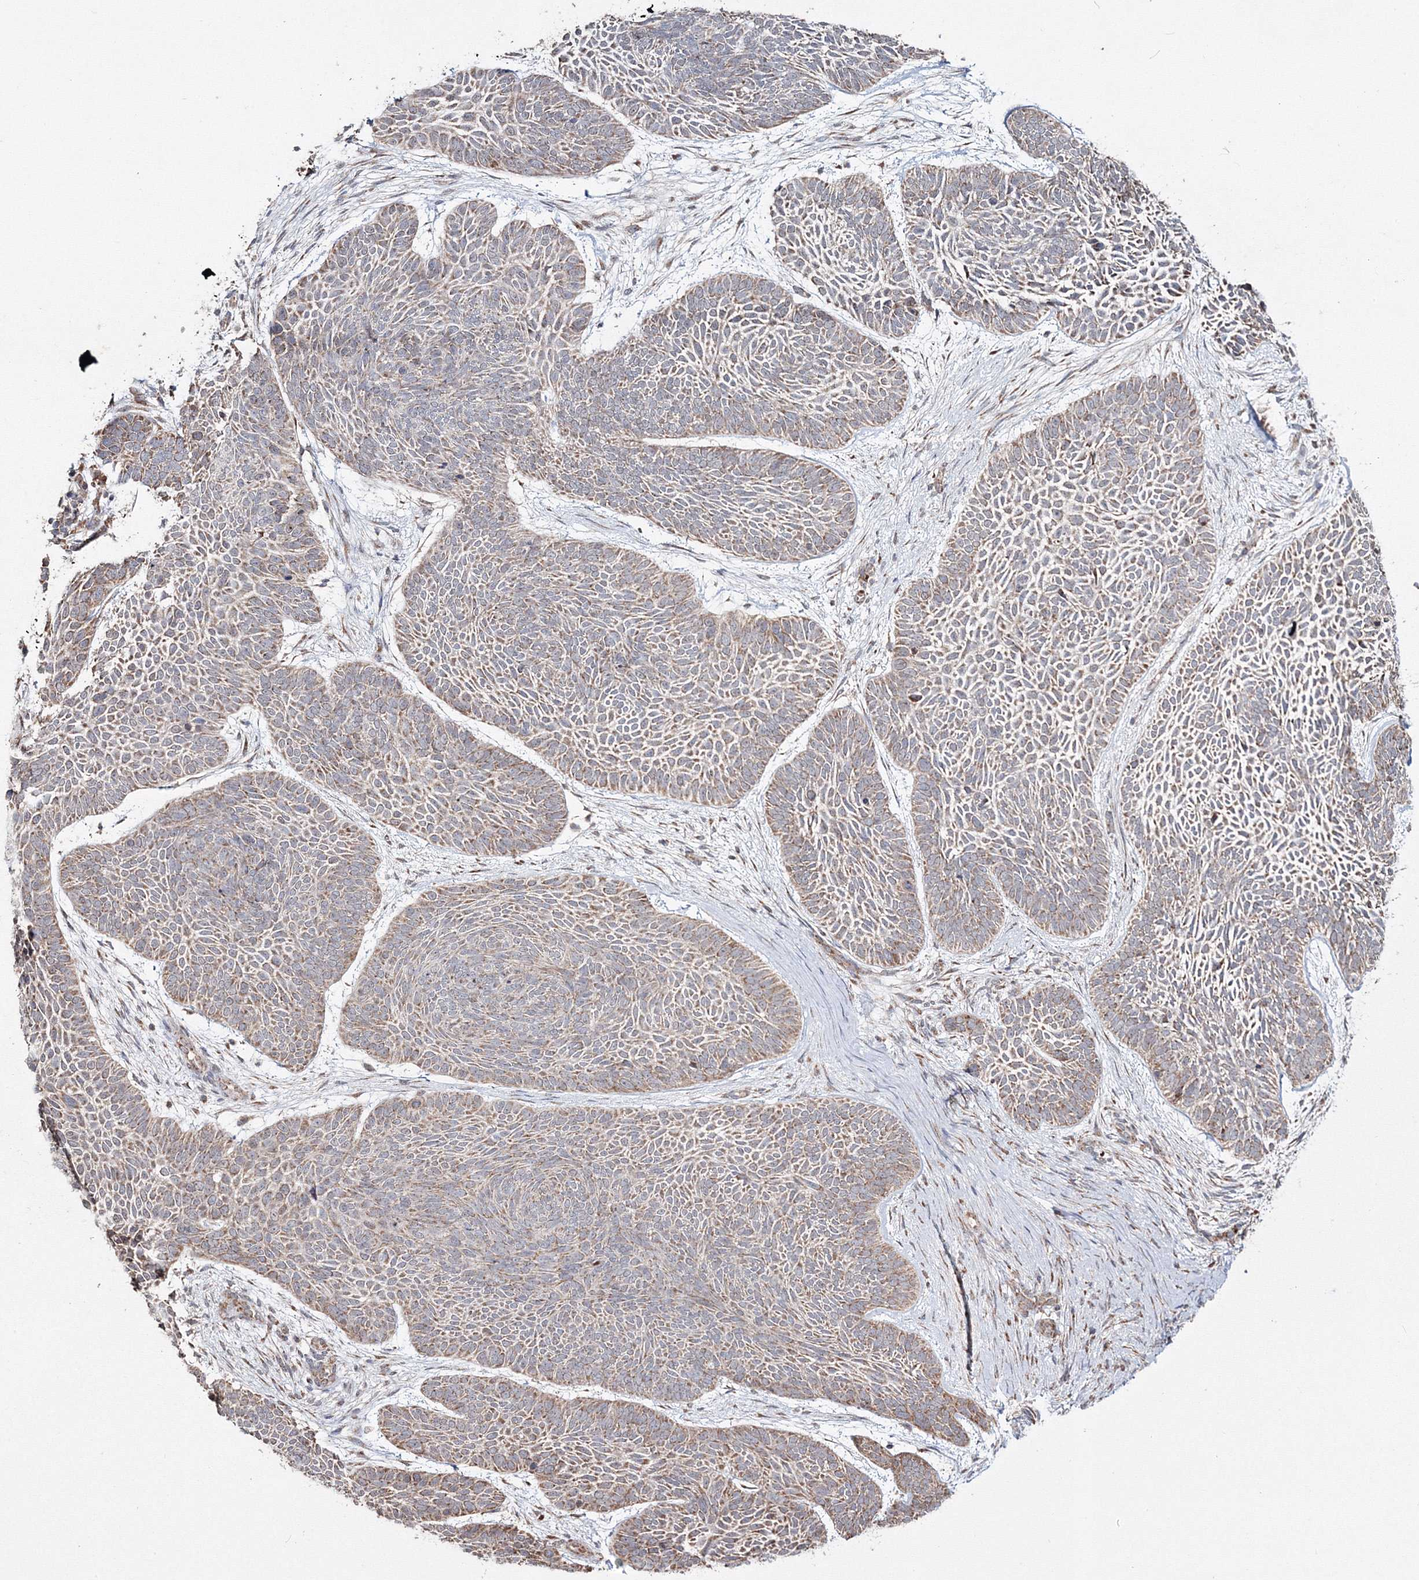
{"staining": {"intensity": "weak", "quantity": ">75%", "location": "cytoplasmic/membranous"}, "tissue": "skin cancer", "cell_type": "Tumor cells", "image_type": "cancer", "snomed": [{"axis": "morphology", "description": "Basal cell carcinoma"}, {"axis": "topography", "description": "Skin"}], "caption": "Immunohistochemical staining of basal cell carcinoma (skin) shows low levels of weak cytoplasmic/membranous protein staining in about >75% of tumor cells.", "gene": "PEX13", "patient": {"sex": "male", "age": 85}}